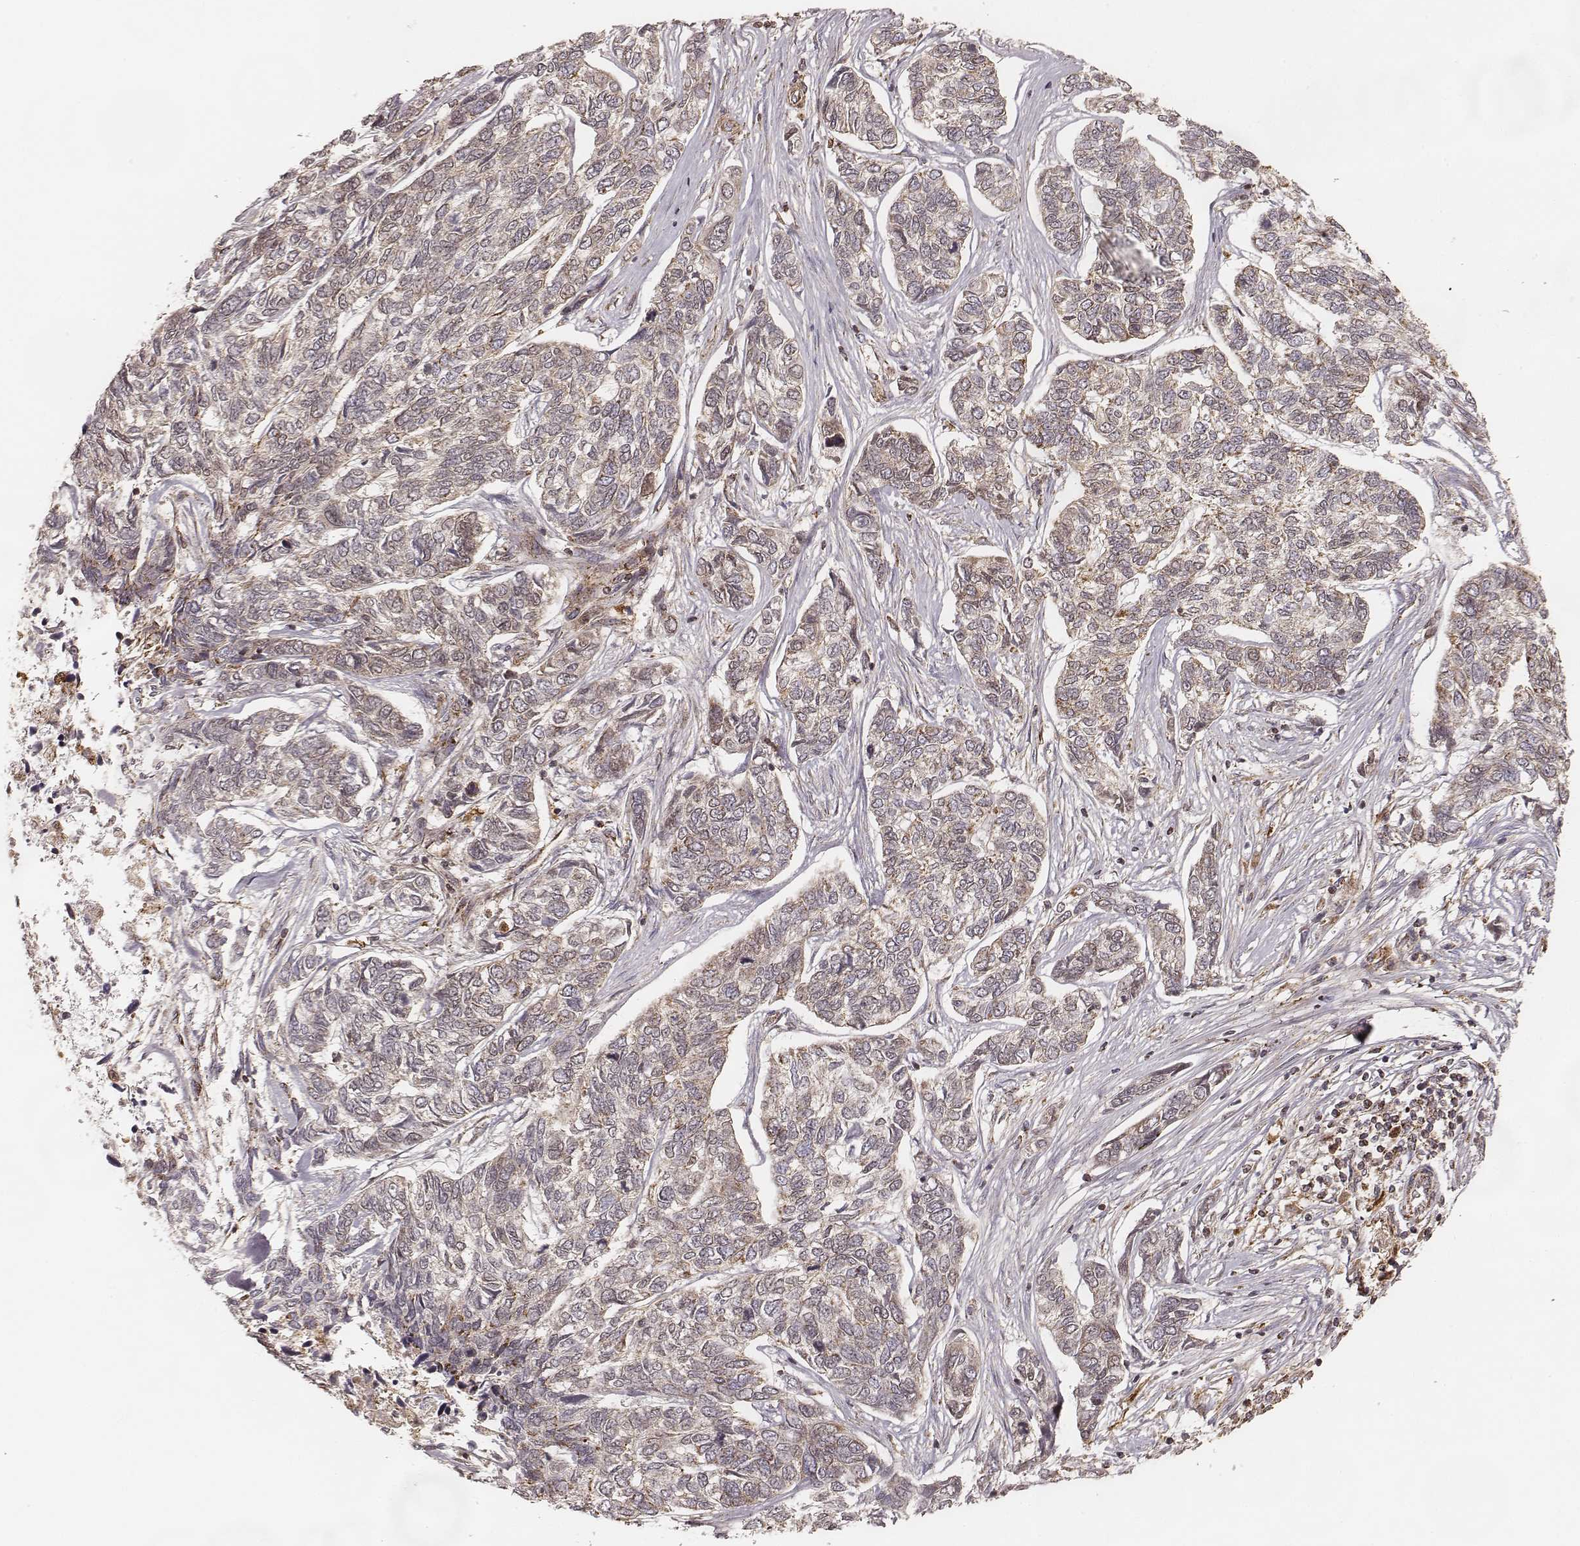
{"staining": {"intensity": "weak", "quantity": ">75%", "location": "cytoplasmic/membranous"}, "tissue": "skin cancer", "cell_type": "Tumor cells", "image_type": "cancer", "snomed": [{"axis": "morphology", "description": "Basal cell carcinoma"}, {"axis": "topography", "description": "Skin"}], "caption": "Skin cancer stained for a protein shows weak cytoplasmic/membranous positivity in tumor cells. The protein of interest is shown in brown color, while the nuclei are stained blue.", "gene": "CS", "patient": {"sex": "female", "age": 65}}